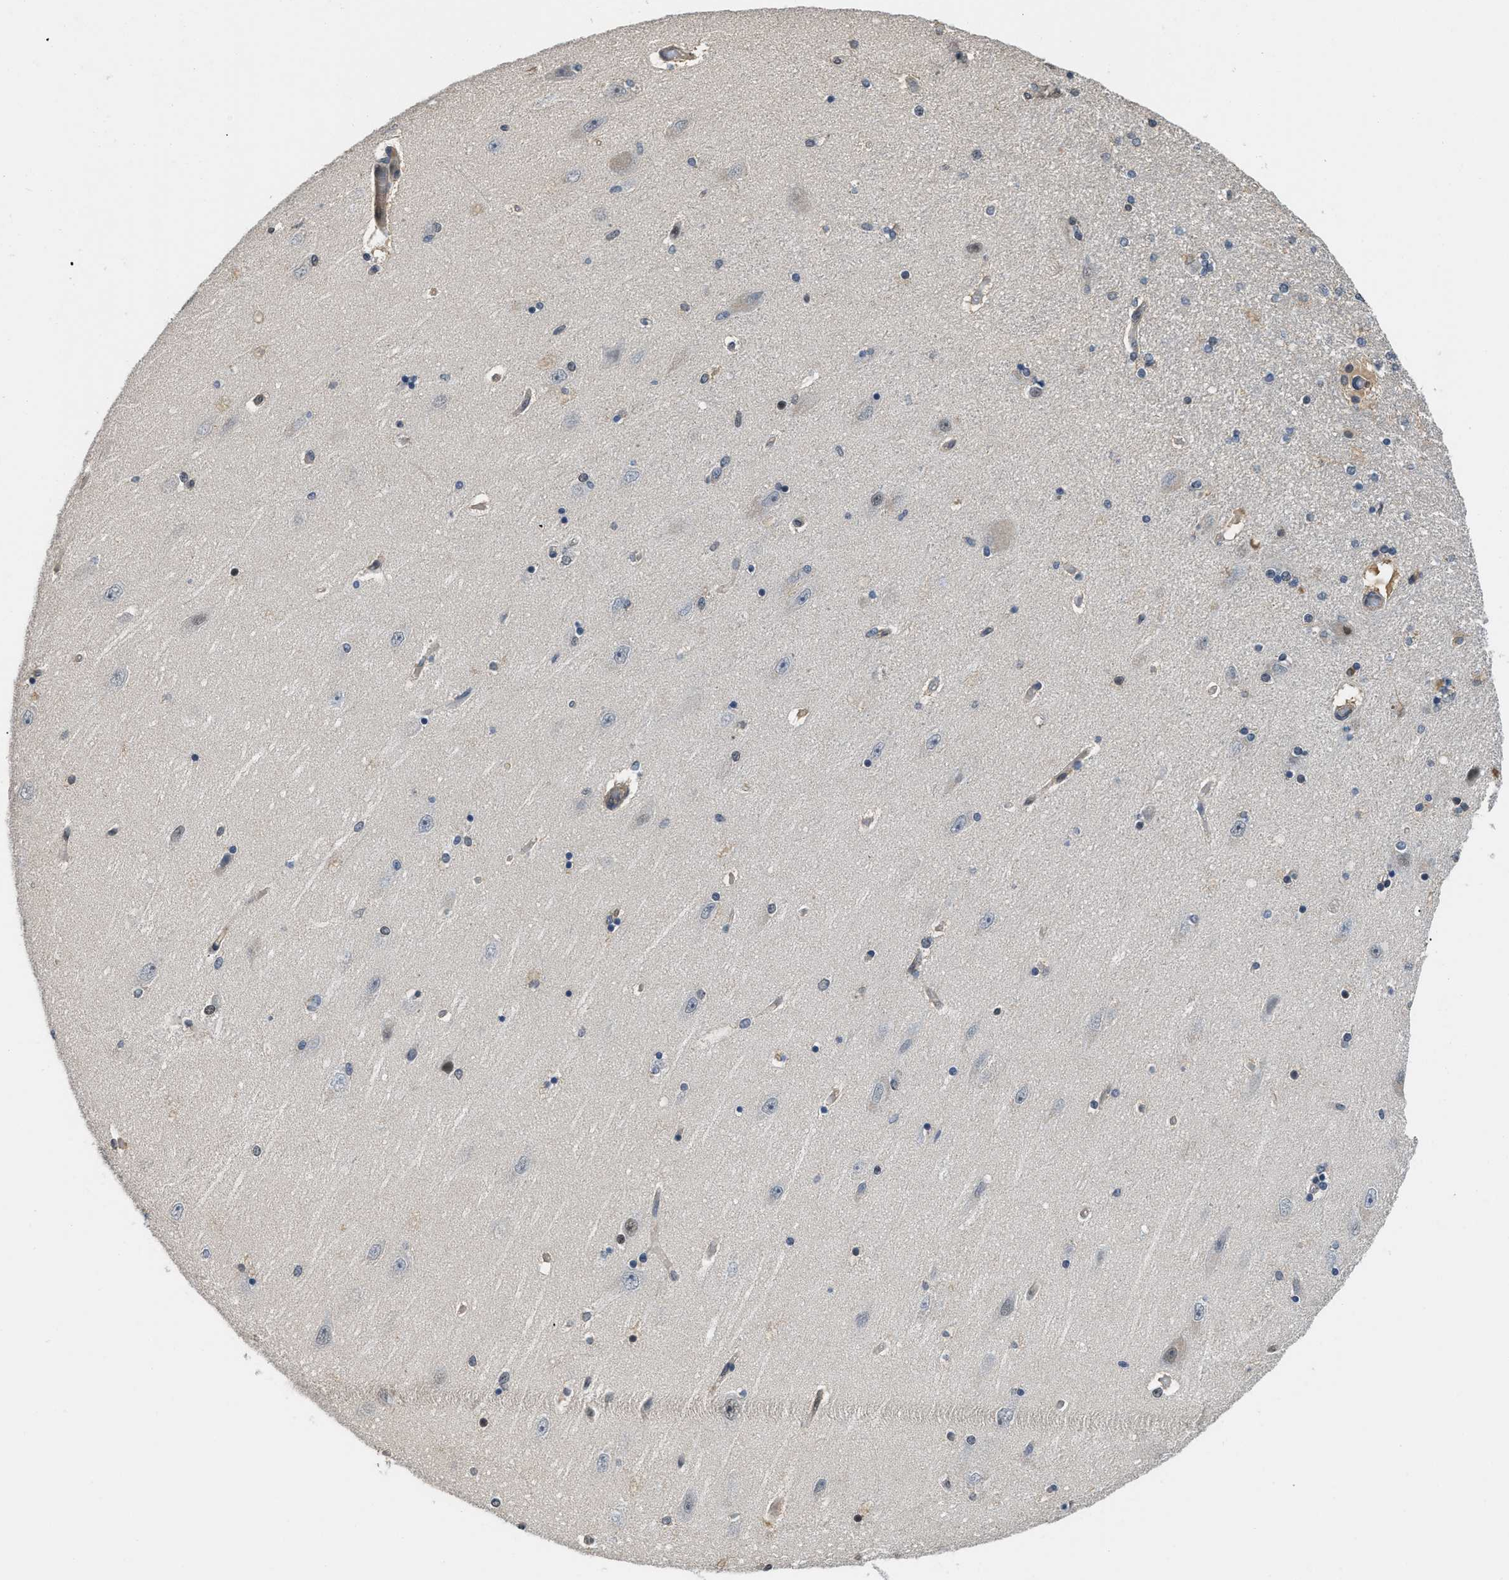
{"staining": {"intensity": "weak", "quantity": "<25%", "location": "nuclear"}, "tissue": "hippocampus", "cell_type": "Glial cells", "image_type": "normal", "snomed": [{"axis": "morphology", "description": "Normal tissue, NOS"}, {"axis": "topography", "description": "Hippocampus"}], "caption": "This is a photomicrograph of immunohistochemistry (IHC) staining of unremarkable hippocampus, which shows no positivity in glial cells.", "gene": "TES", "patient": {"sex": "female", "age": 54}}